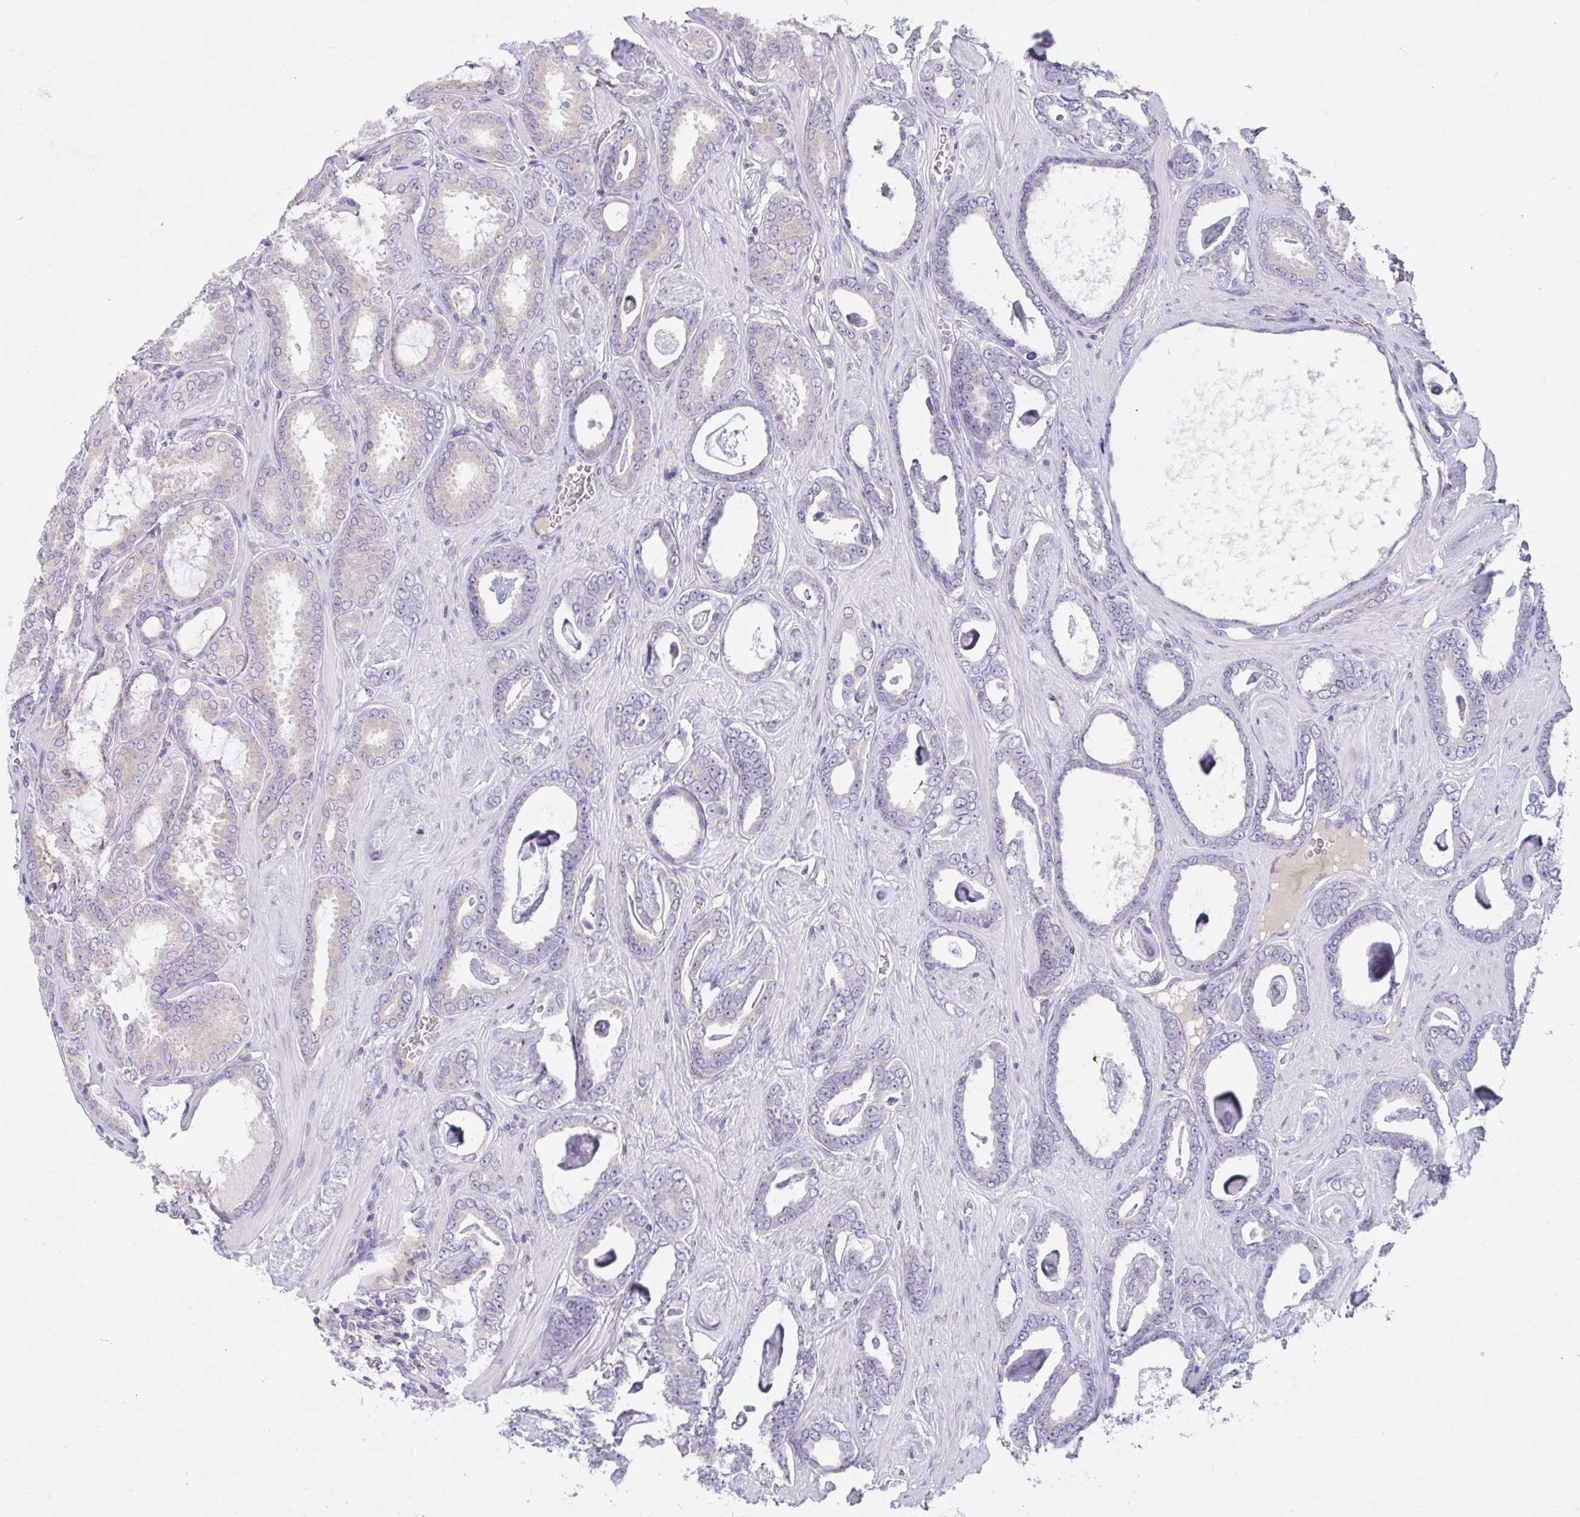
{"staining": {"intensity": "negative", "quantity": "none", "location": "none"}, "tissue": "prostate cancer", "cell_type": "Tumor cells", "image_type": "cancer", "snomed": [{"axis": "morphology", "description": "Adenocarcinoma, High grade"}, {"axis": "topography", "description": "Prostate"}], "caption": "DAB (3,3'-diaminobenzidine) immunohistochemical staining of human adenocarcinoma (high-grade) (prostate) reveals no significant staining in tumor cells.", "gene": "TMEM41A", "patient": {"sex": "male", "age": 63}}